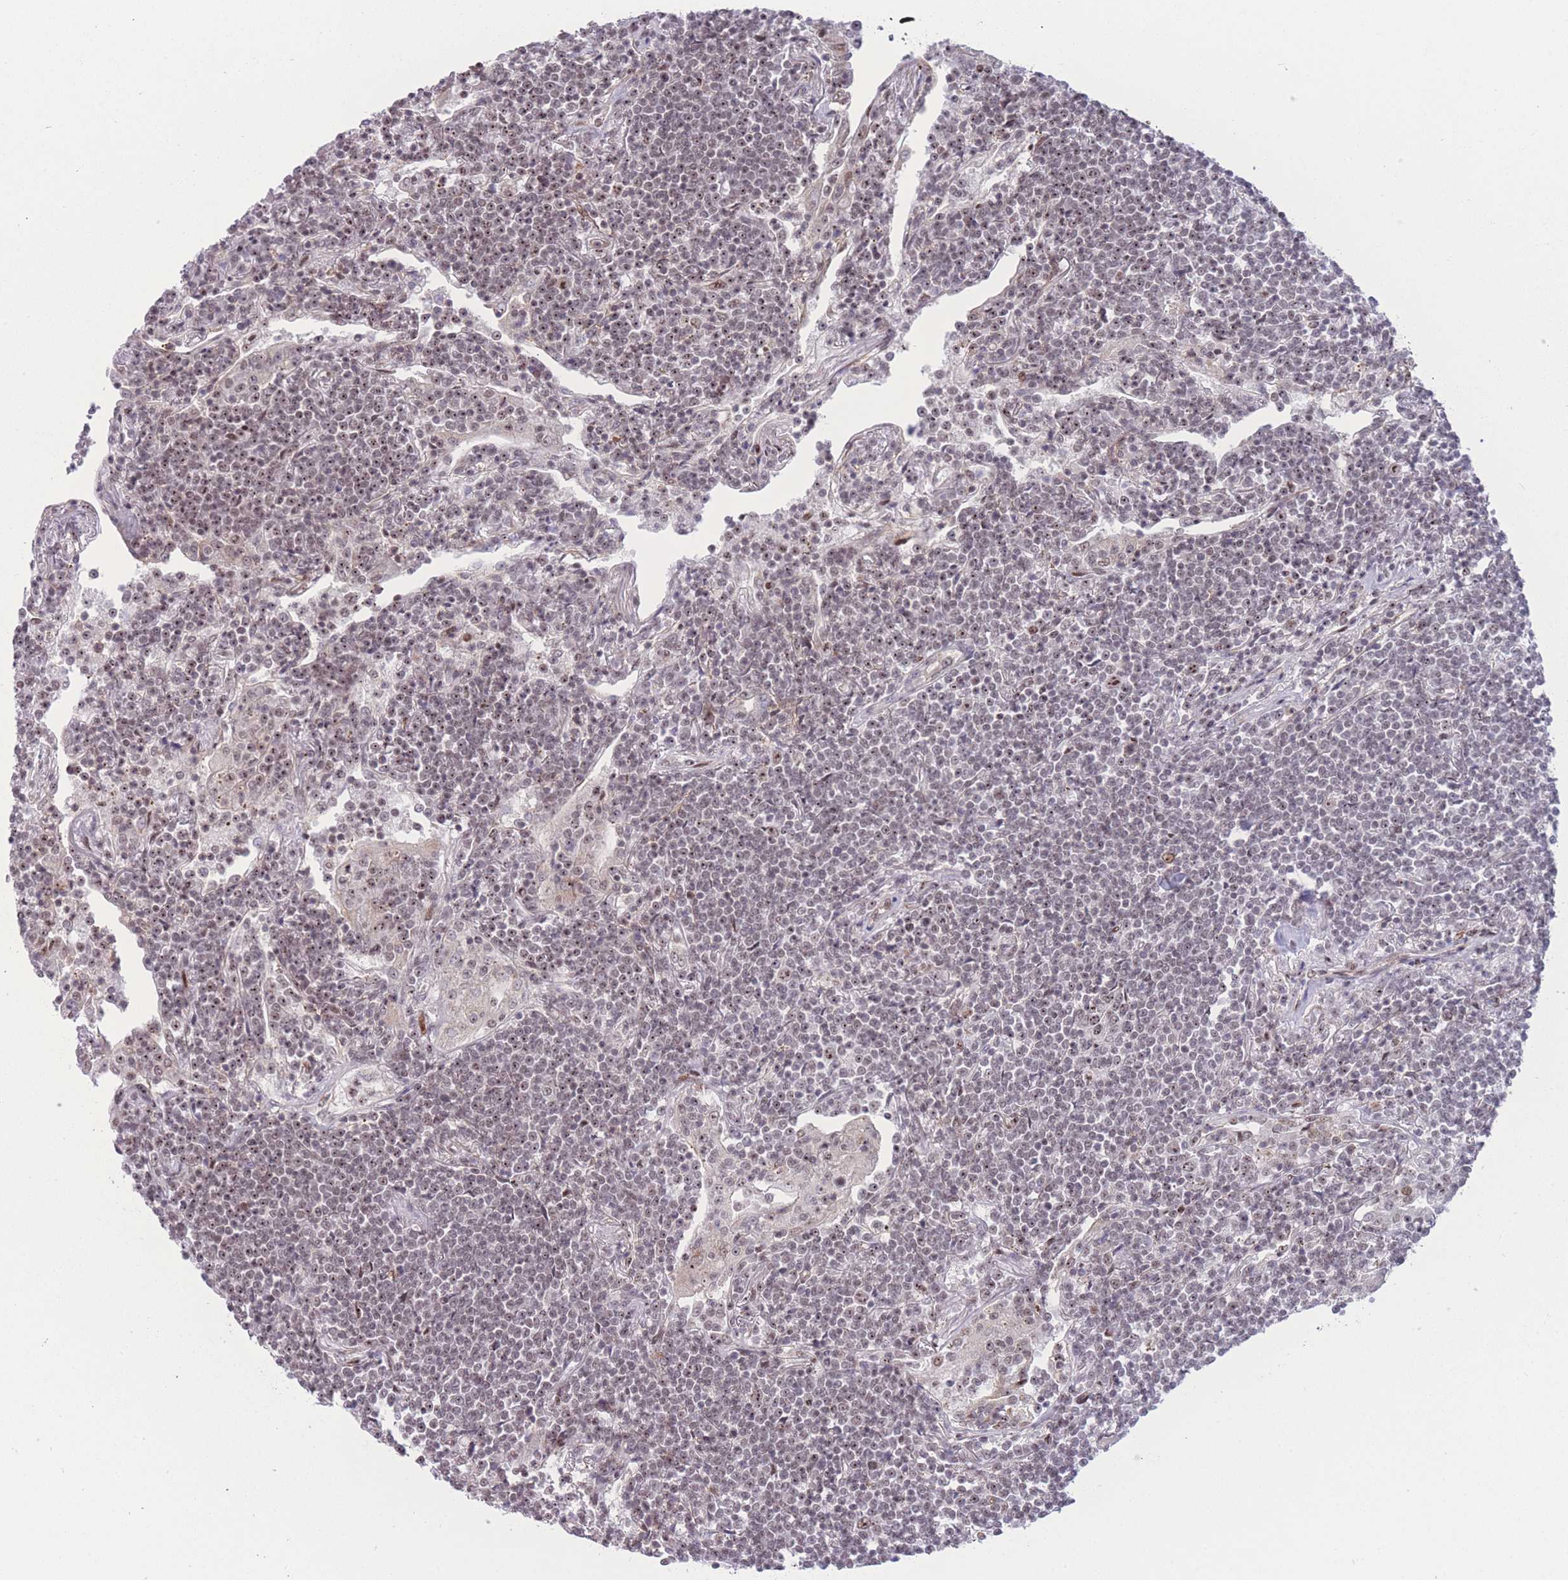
{"staining": {"intensity": "weak", "quantity": "25%-75%", "location": "nuclear"}, "tissue": "lymphoma", "cell_type": "Tumor cells", "image_type": "cancer", "snomed": [{"axis": "morphology", "description": "Malignant lymphoma, non-Hodgkin's type, Low grade"}, {"axis": "topography", "description": "Lung"}], "caption": "Human lymphoma stained with a protein marker shows weak staining in tumor cells.", "gene": "PCIF1", "patient": {"sex": "female", "age": 71}}